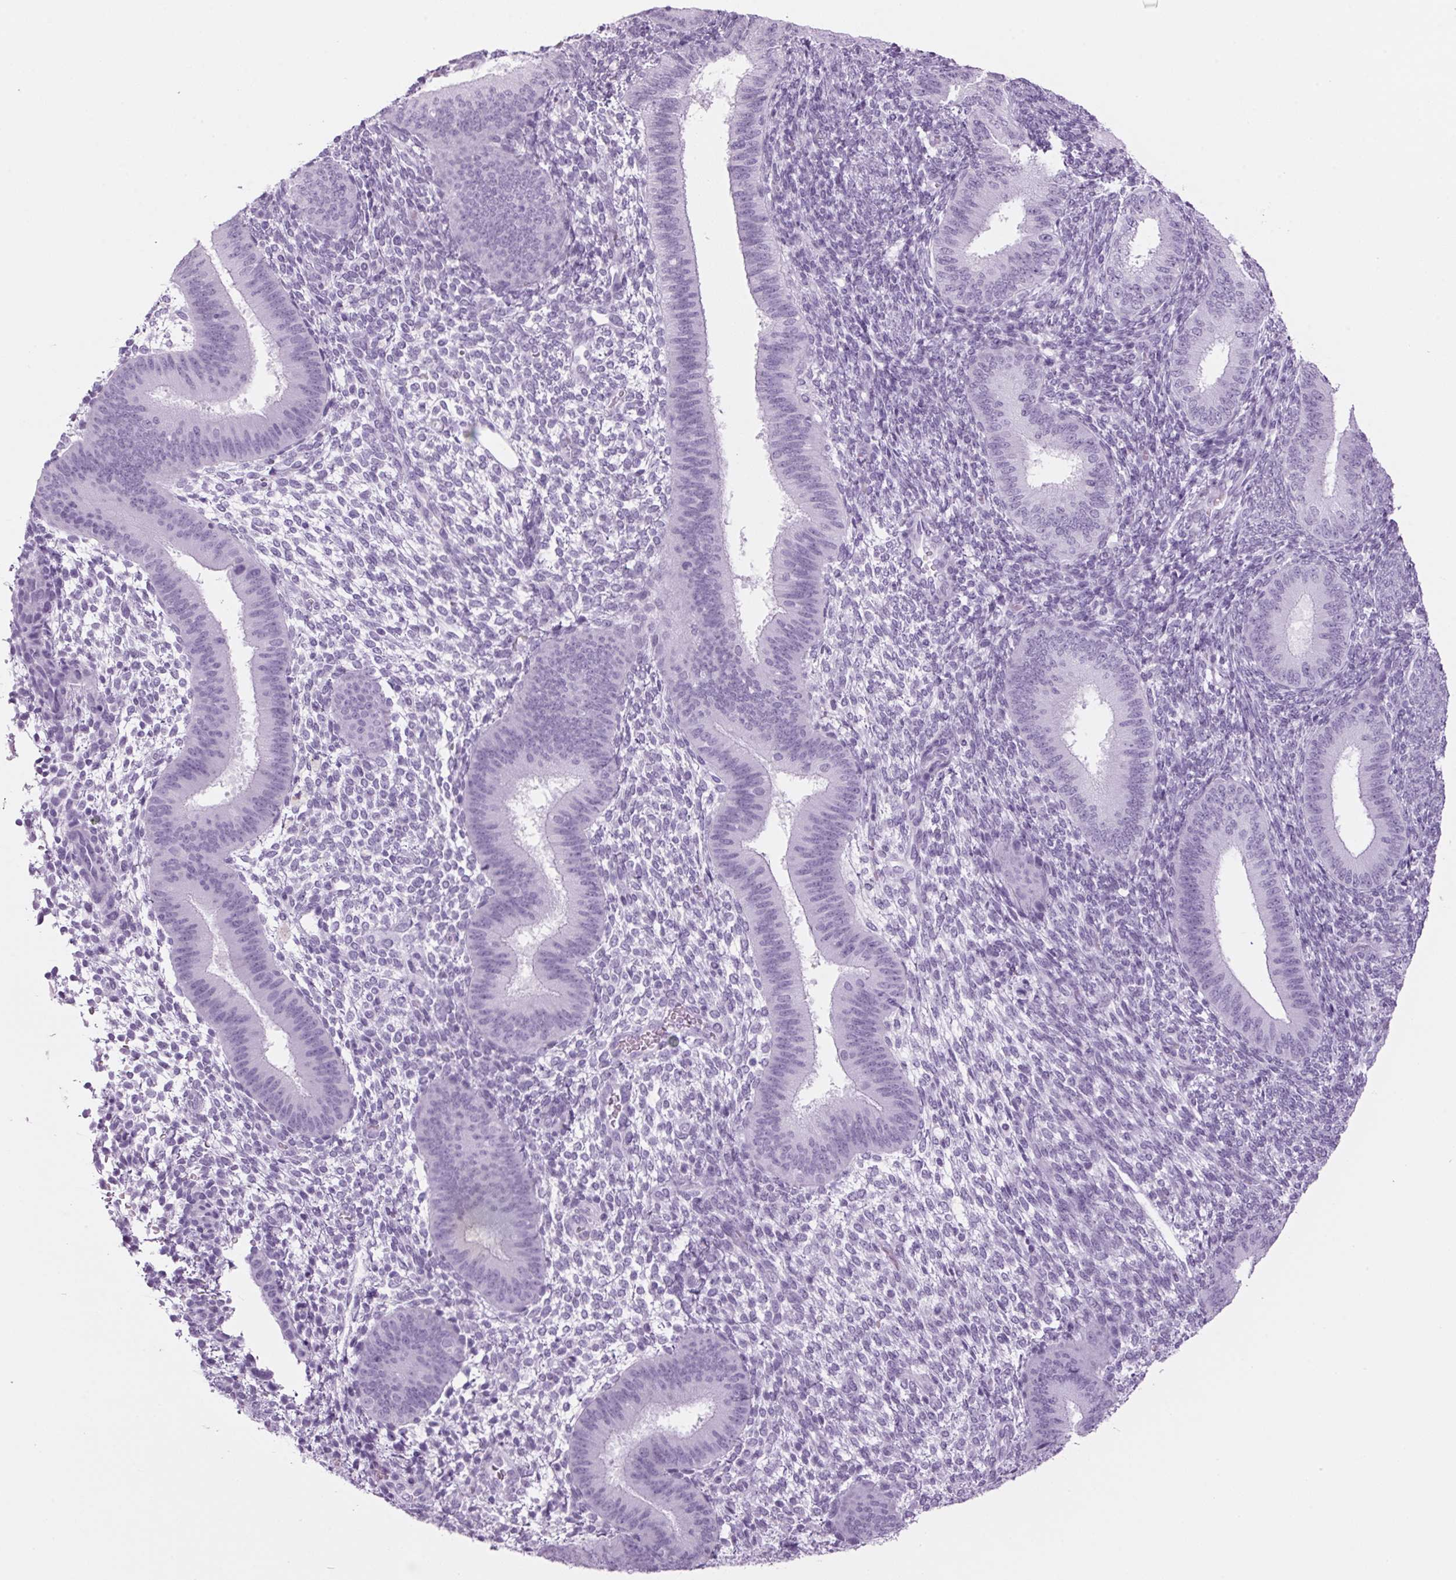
{"staining": {"intensity": "negative", "quantity": "none", "location": "none"}, "tissue": "endometrium", "cell_type": "Cells in endometrial stroma", "image_type": "normal", "snomed": [{"axis": "morphology", "description": "Normal tissue, NOS"}, {"axis": "topography", "description": "Endometrium"}], "caption": "Immunohistochemistry (IHC) of benign endometrium reveals no expression in cells in endometrial stroma.", "gene": "PPP1R1A", "patient": {"sex": "female", "age": 39}}